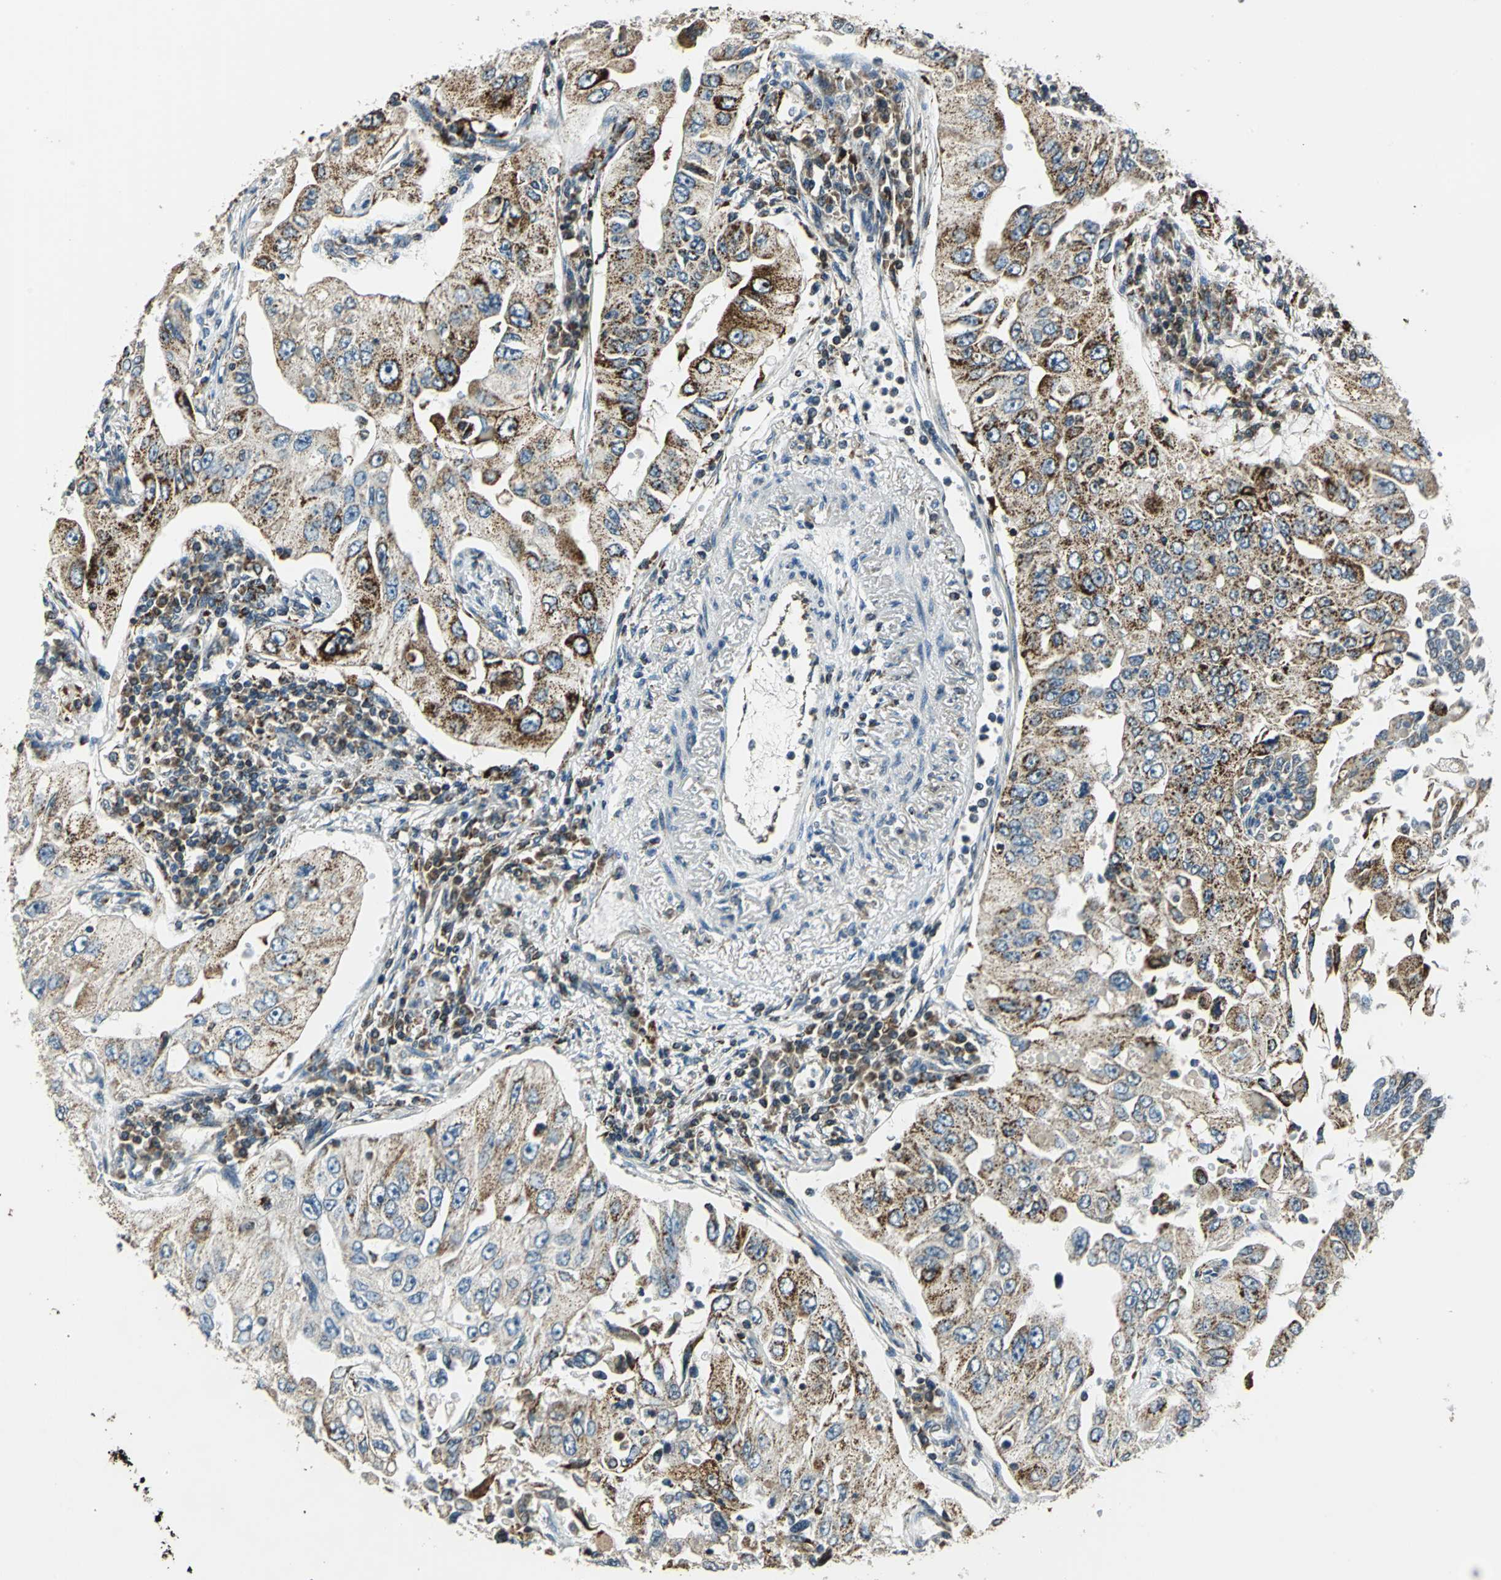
{"staining": {"intensity": "strong", "quantity": ">75%", "location": "cytoplasmic/membranous"}, "tissue": "lung cancer", "cell_type": "Tumor cells", "image_type": "cancer", "snomed": [{"axis": "morphology", "description": "Adenocarcinoma, NOS"}, {"axis": "topography", "description": "Lung"}], "caption": "Approximately >75% of tumor cells in human lung cancer (adenocarcinoma) reveal strong cytoplasmic/membranous protein positivity as visualized by brown immunohistochemical staining.", "gene": "NUDT2", "patient": {"sex": "male", "age": 84}}